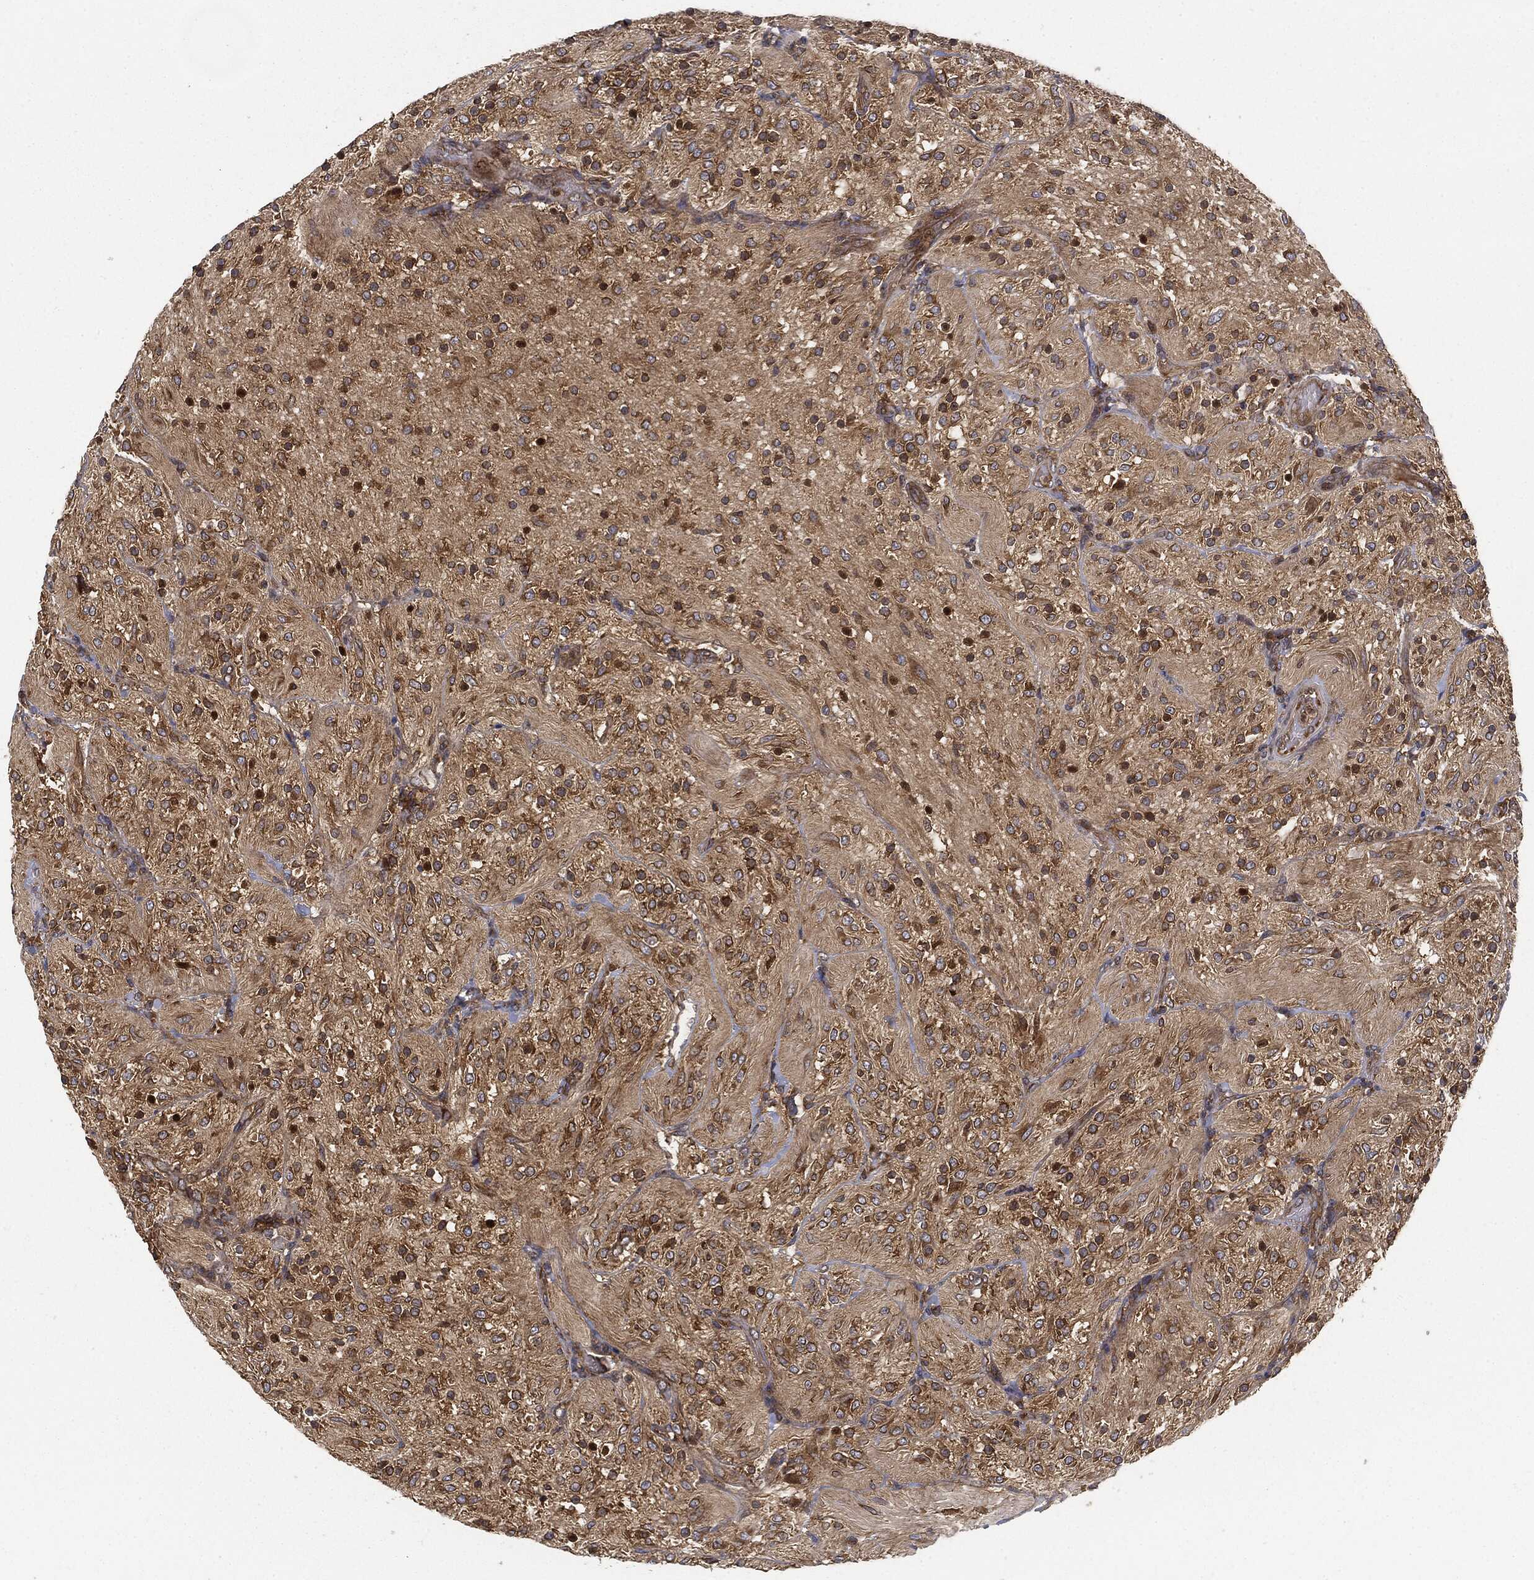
{"staining": {"intensity": "moderate", "quantity": "25%-75%", "location": "cytoplasmic/membranous"}, "tissue": "glioma", "cell_type": "Tumor cells", "image_type": "cancer", "snomed": [{"axis": "morphology", "description": "Glioma, malignant, Low grade"}, {"axis": "topography", "description": "Brain"}], "caption": "Immunohistochemistry staining of malignant glioma (low-grade), which demonstrates medium levels of moderate cytoplasmic/membranous staining in approximately 25%-75% of tumor cells indicating moderate cytoplasmic/membranous protein positivity. The staining was performed using DAB (3,3'-diaminobenzidine) (brown) for protein detection and nuclei were counterstained in hematoxylin (blue).", "gene": "EIF2AK2", "patient": {"sex": "male", "age": 3}}